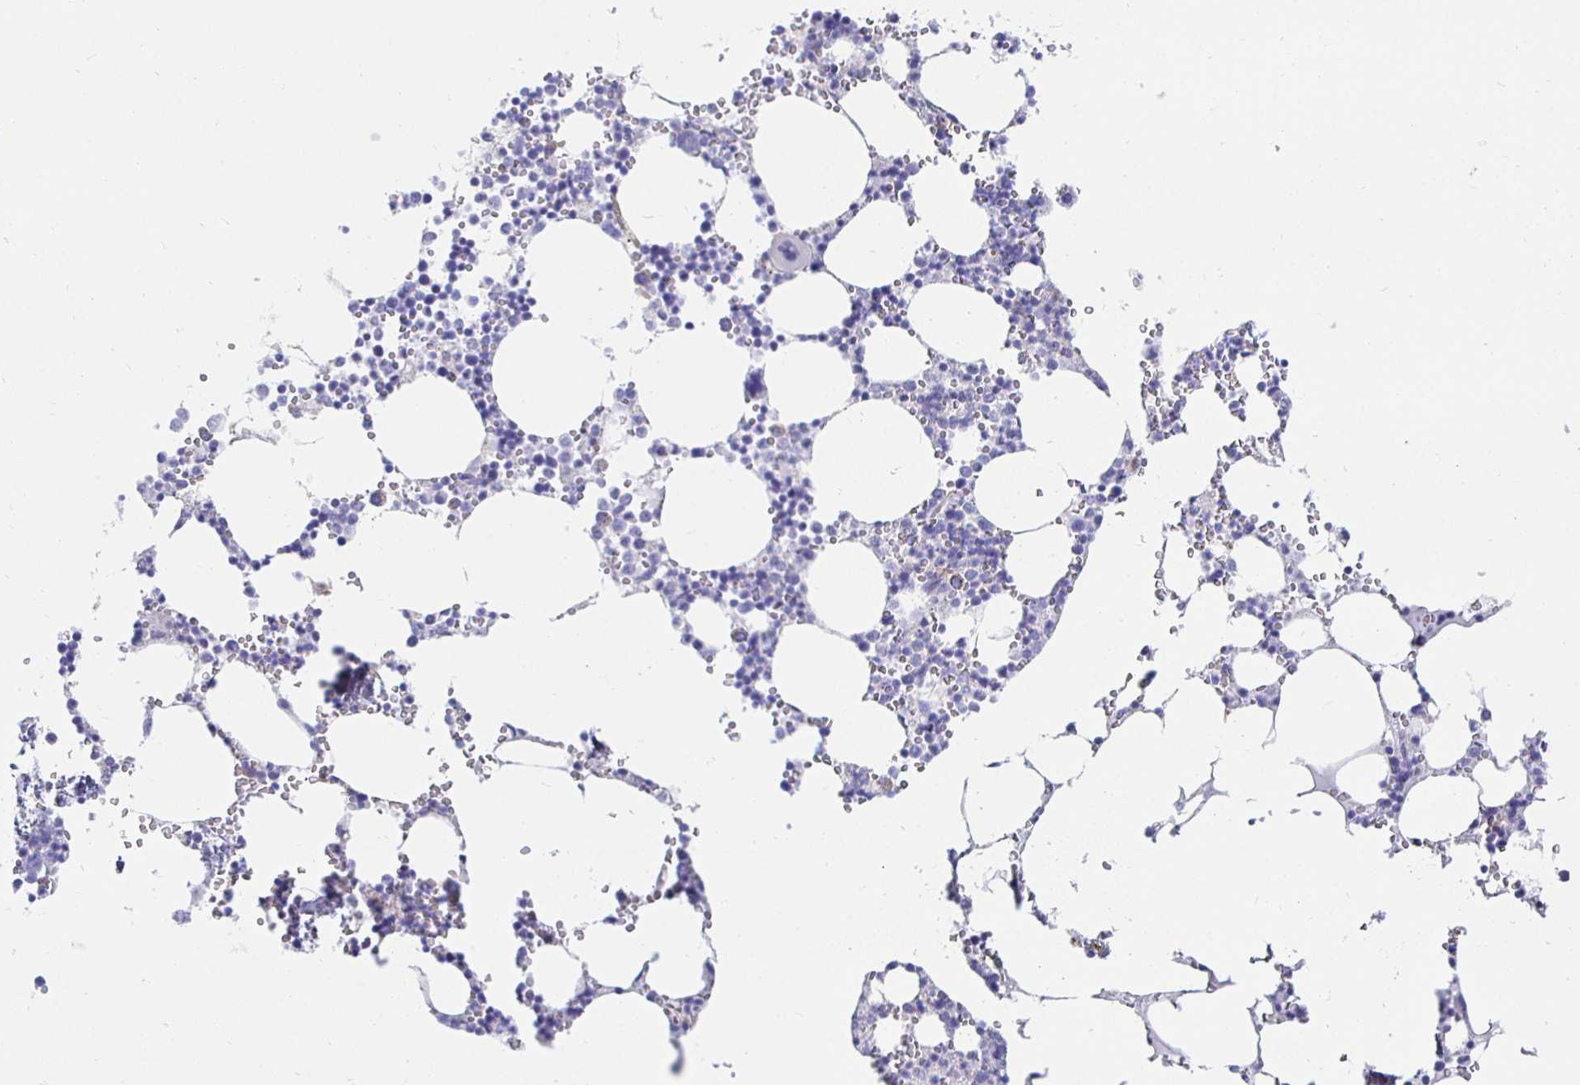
{"staining": {"intensity": "negative", "quantity": "none", "location": "none"}, "tissue": "bone marrow", "cell_type": "Hematopoietic cells", "image_type": "normal", "snomed": [{"axis": "morphology", "description": "Normal tissue, NOS"}, {"axis": "topography", "description": "Bone marrow"}], "caption": "The photomicrograph shows no staining of hematopoietic cells in normal bone marrow. The staining was performed using DAB to visualize the protein expression in brown, while the nuclei were stained in blue with hematoxylin (Magnification: 20x).", "gene": "UMOD", "patient": {"sex": "male", "age": 54}}